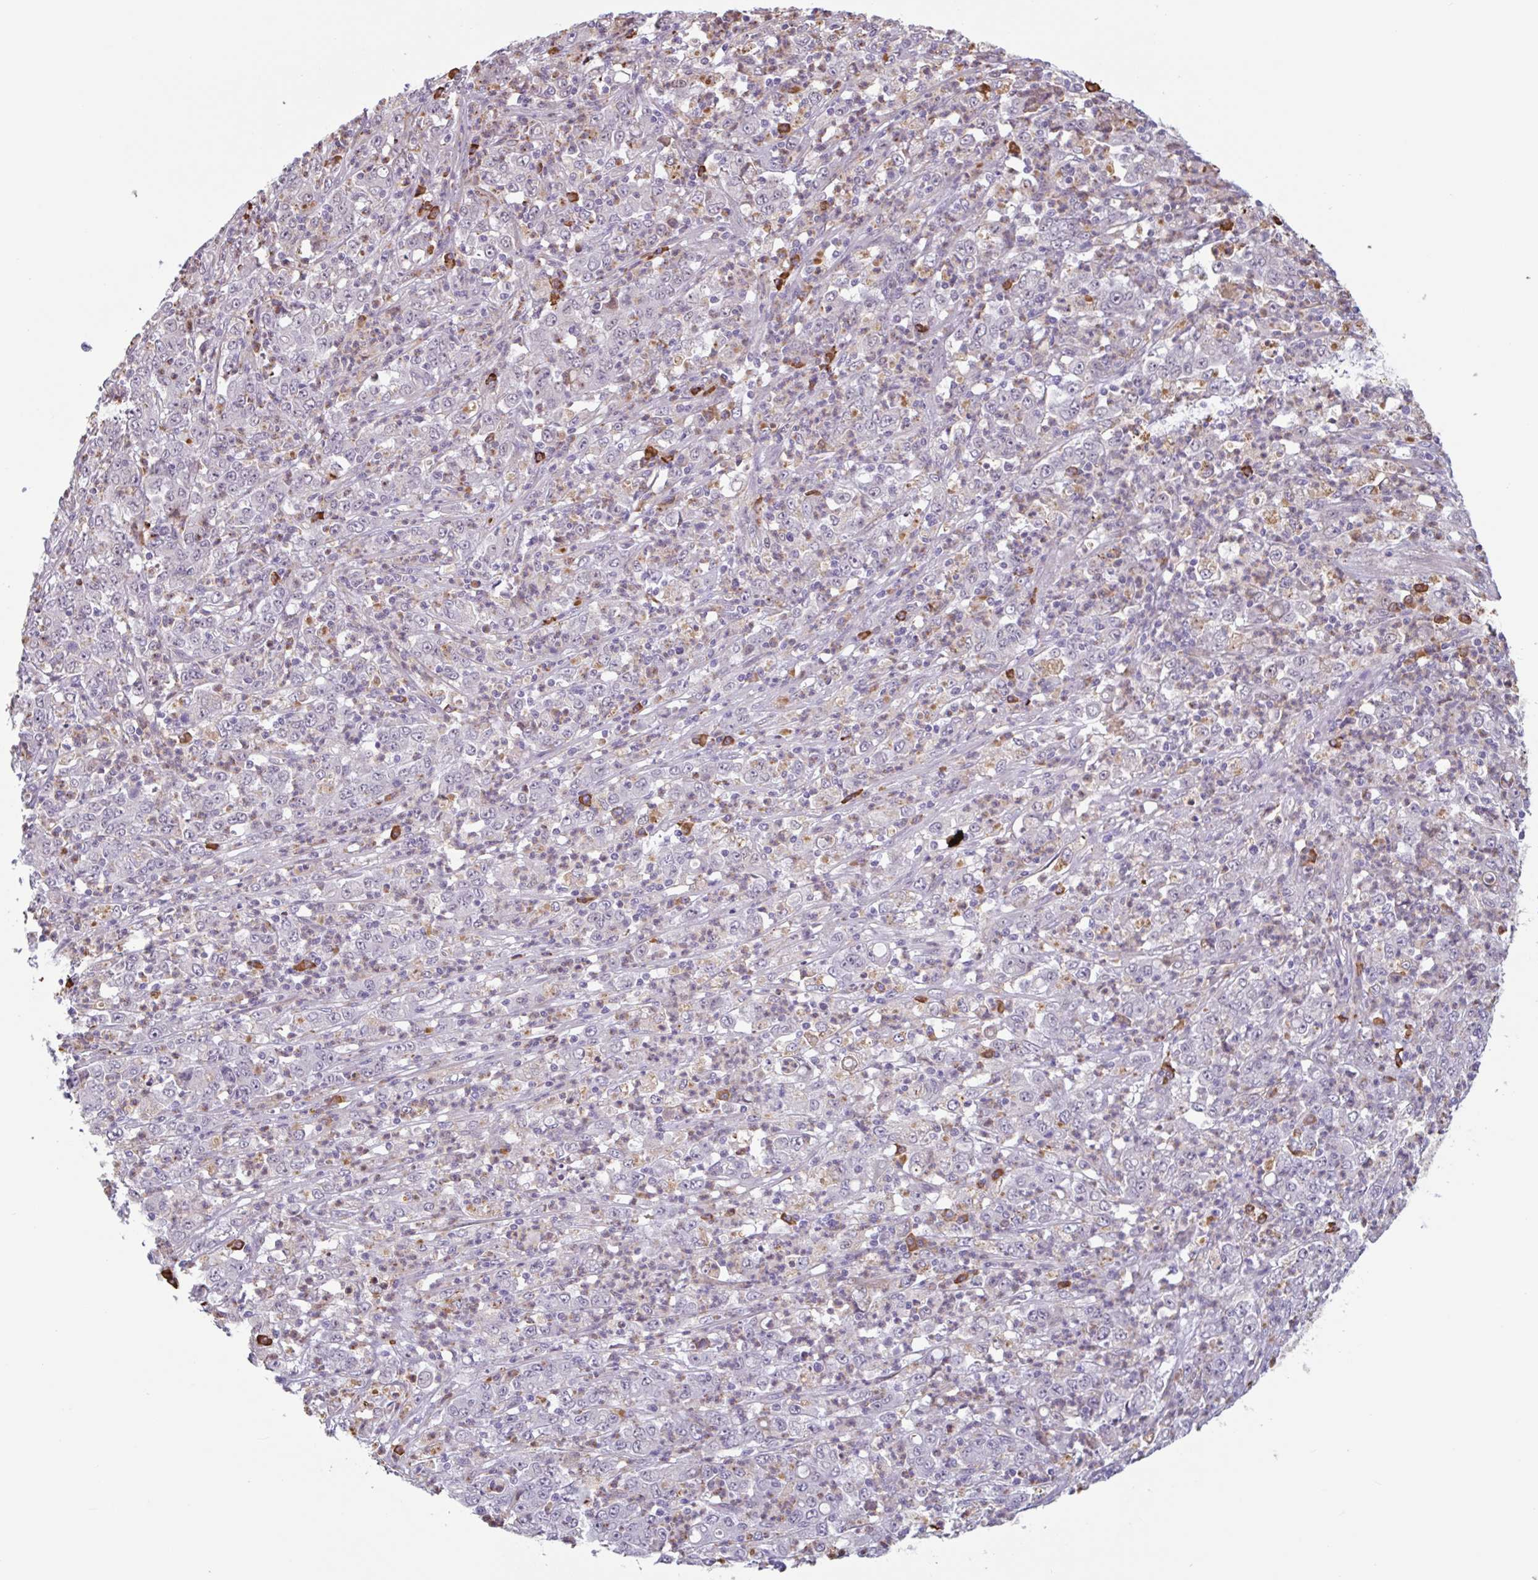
{"staining": {"intensity": "negative", "quantity": "none", "location": "none"}, "tissue": "stomach cancer", "cell_type": "Tumor cells", "image_type": "cancer", "snomed": [{"axis": "morphology", "description": "Adenocarcinoma, NOS"}, {"axis": "topography", "description": "Stomach, lower"}], "caption": "The micrograph exhibits no significant positivity in tumor cells of stomach cancer.", "gene": "TAF1D", "patient": {"sex": "female", "age": 71}}